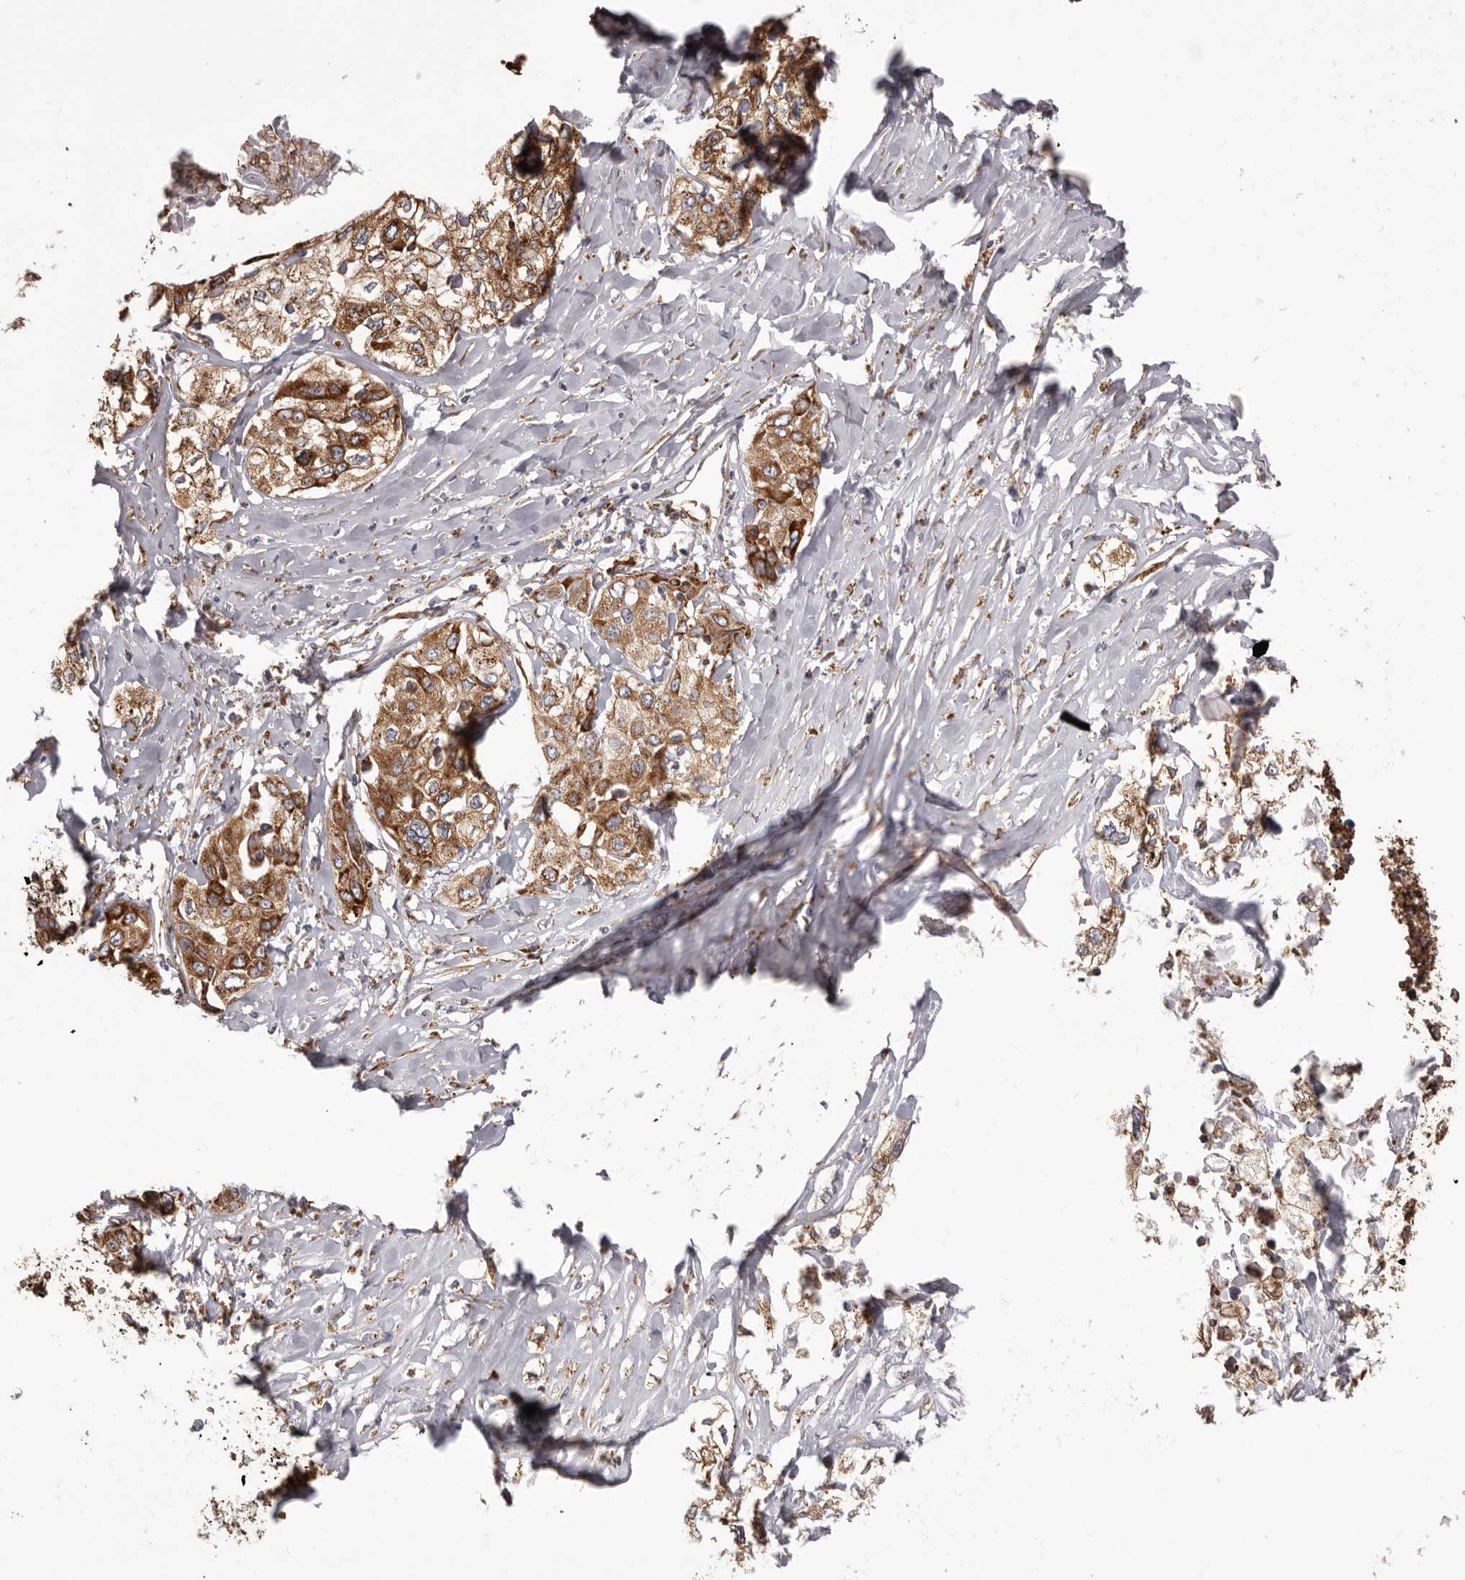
{"staining": {"intensity": "moderate", "quantity": ">75%", "location": "cytoplasmic/membranous"}, "tissue": "cervical cancer", "cell_type": "Tumor cells", "image_type": "cancer", "snomed": [{"axis": "morphology", "description": "Squamous cell carcinoma, NOS"}, {"axis": "topography", "description": "Cervix"}], "caption": "Tumor cells reveal medium levels of moderate cytoplasmic/membranous expression in approximately >75% of cells in human cervical squamous cell carcinoma.", "gene": "QRSL1", "patient": {"sex": "female", "age": 31}}